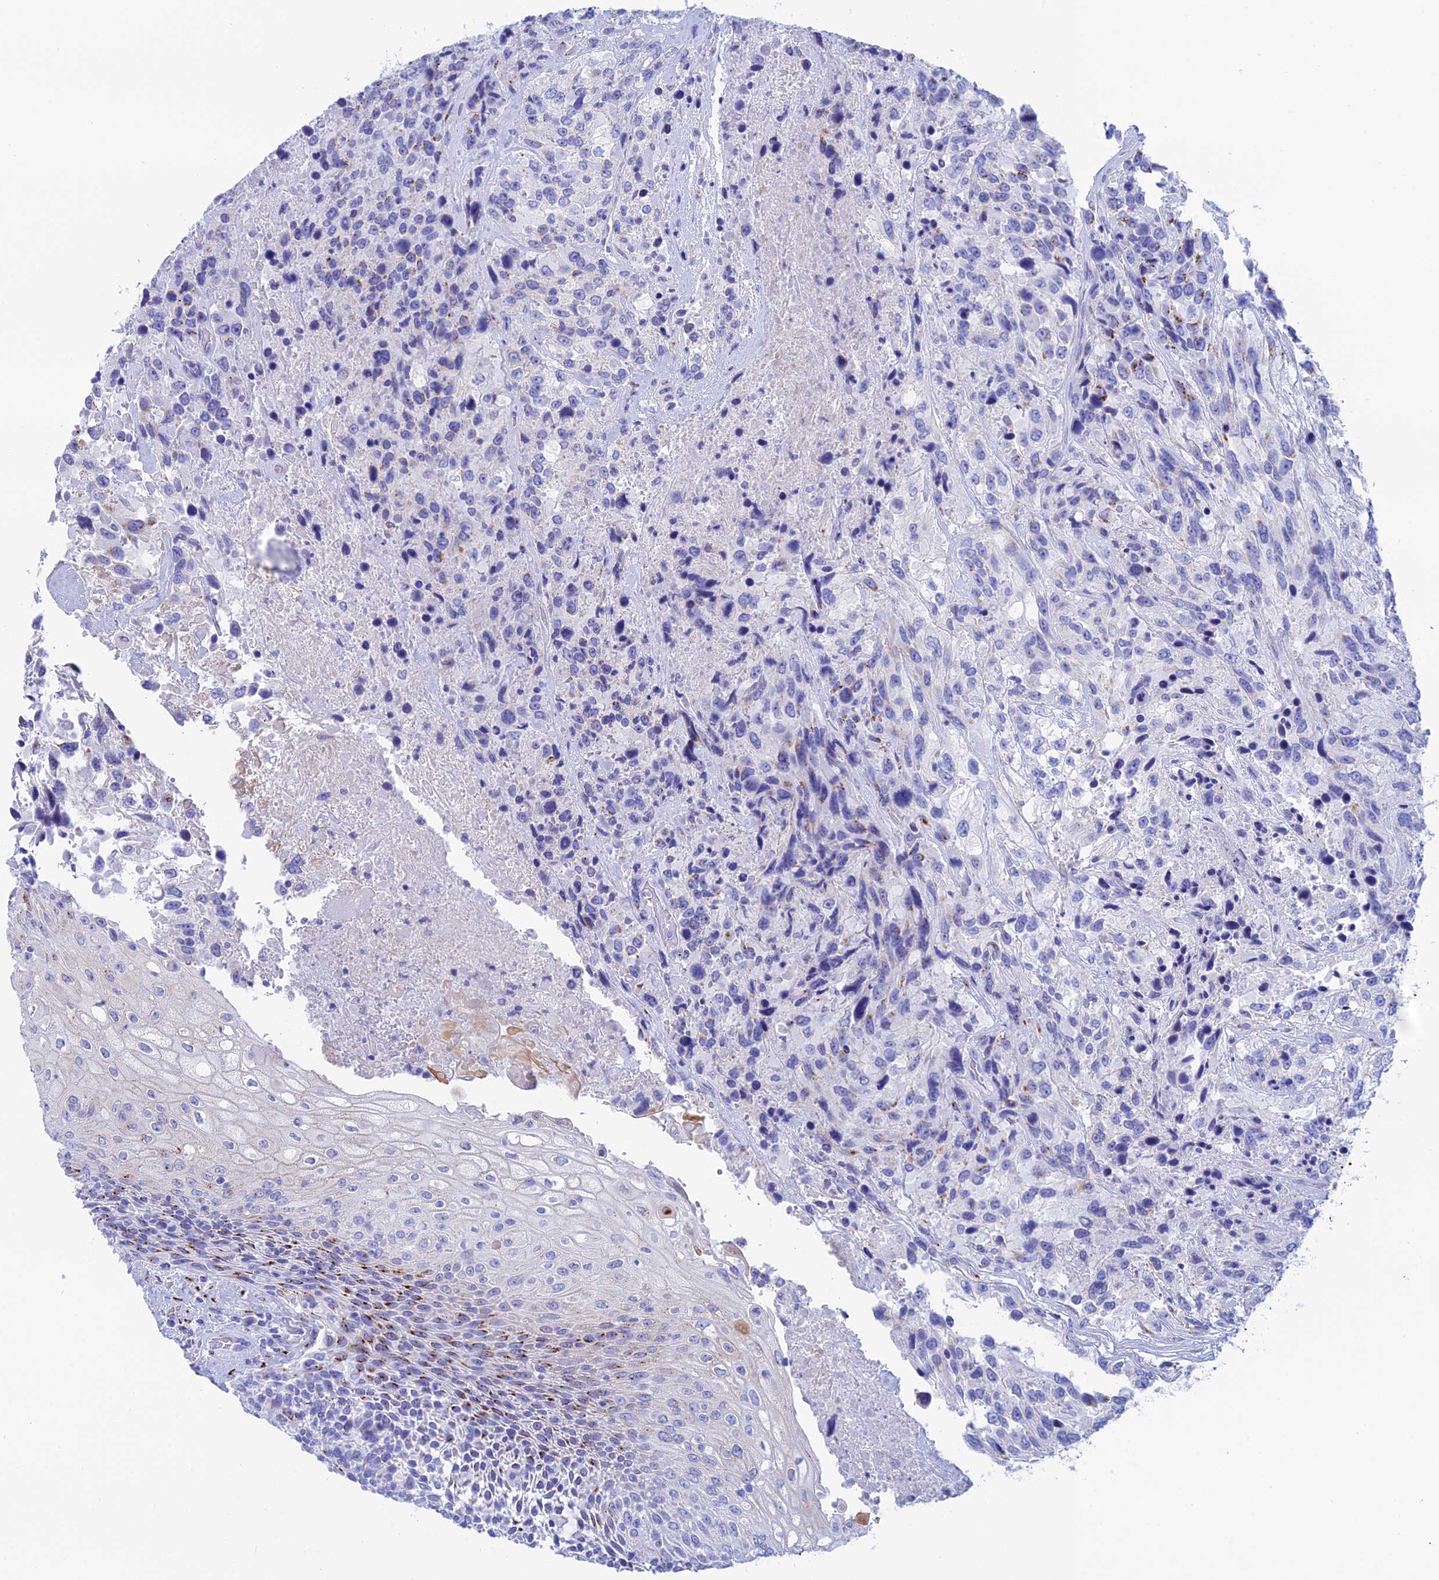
{"staining": {"intensity": "moderate", "quantity": "<25%", "location": "cytoplasmic/membranous"}, "tissue": "urothelial cancer", "cell_type": "Tumor cells", "image_type": "cancer", "snomed": [{"axis": "morphology", "description": "Urothelial carcinoma, High grade"}, {"axis": "topography", "description": "Urinary bladder"}], "caption": "Immunohistochemical staining of human high-grade urothelial carcinoma exhibits low levels of moderate cytoplasmic/membranous staining in approximately <25% of tumor cells.", "gene": "ERICH4", "patient": {"sex": "female", "age": 70}}